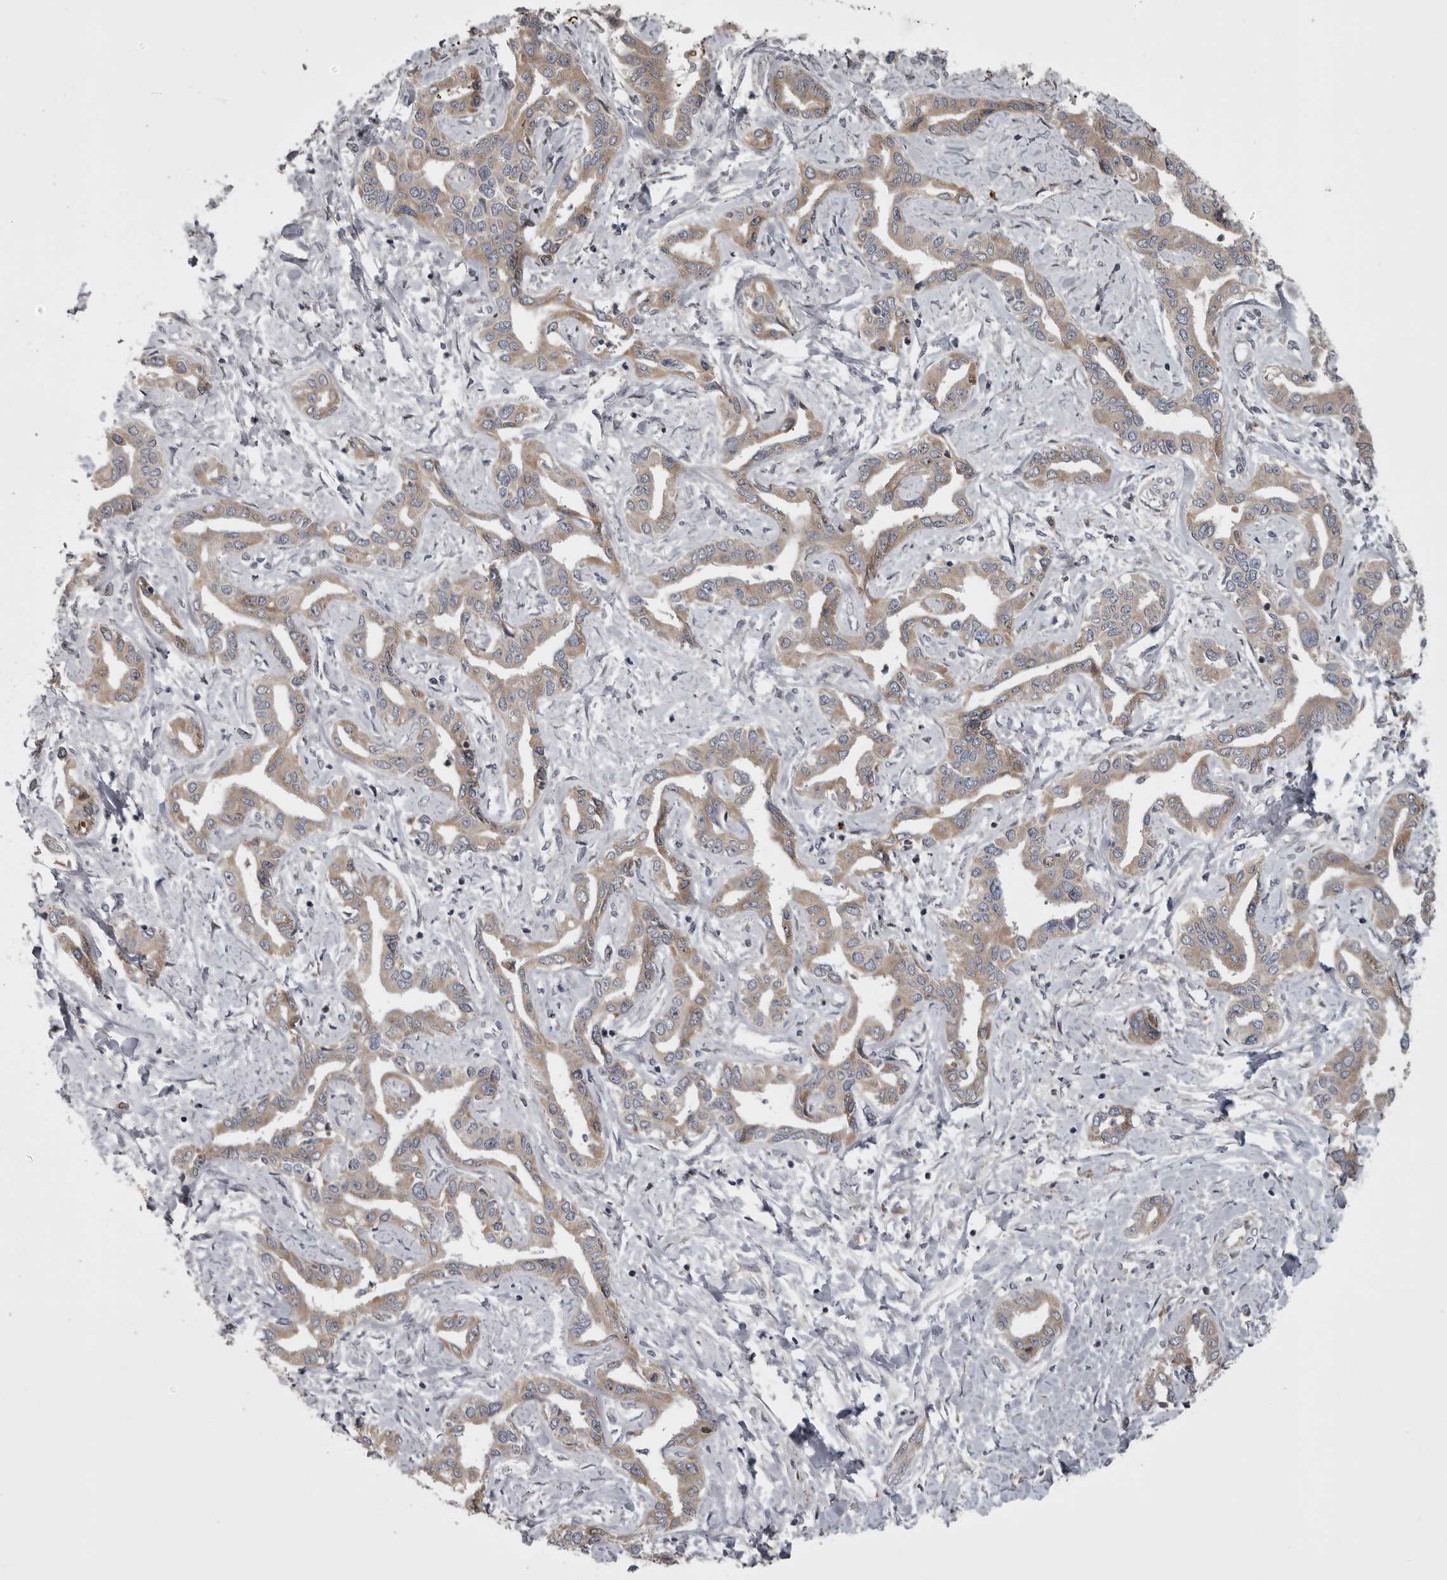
{"staining": {"intensity": "weak", "quantity": ">75%", "location": "cytoplasmic/membranous"}, "tissue": "liver cancer", "cell_type": "Tumor cells", "image_type": "cancer", "snomed": [{"axis": "morphology", "description": "Cholangiocarcinoma"}, {"axis": "topography", "description": "Liver"}], "caption": "This is a histology image of IHC staining of liver cholangiocarcinoma, which shows weak staining in the cytoplasmic/membranous of tumor cells.", "gene": "ZNRF1", "patient": {"sex": "male", "age": 59}}